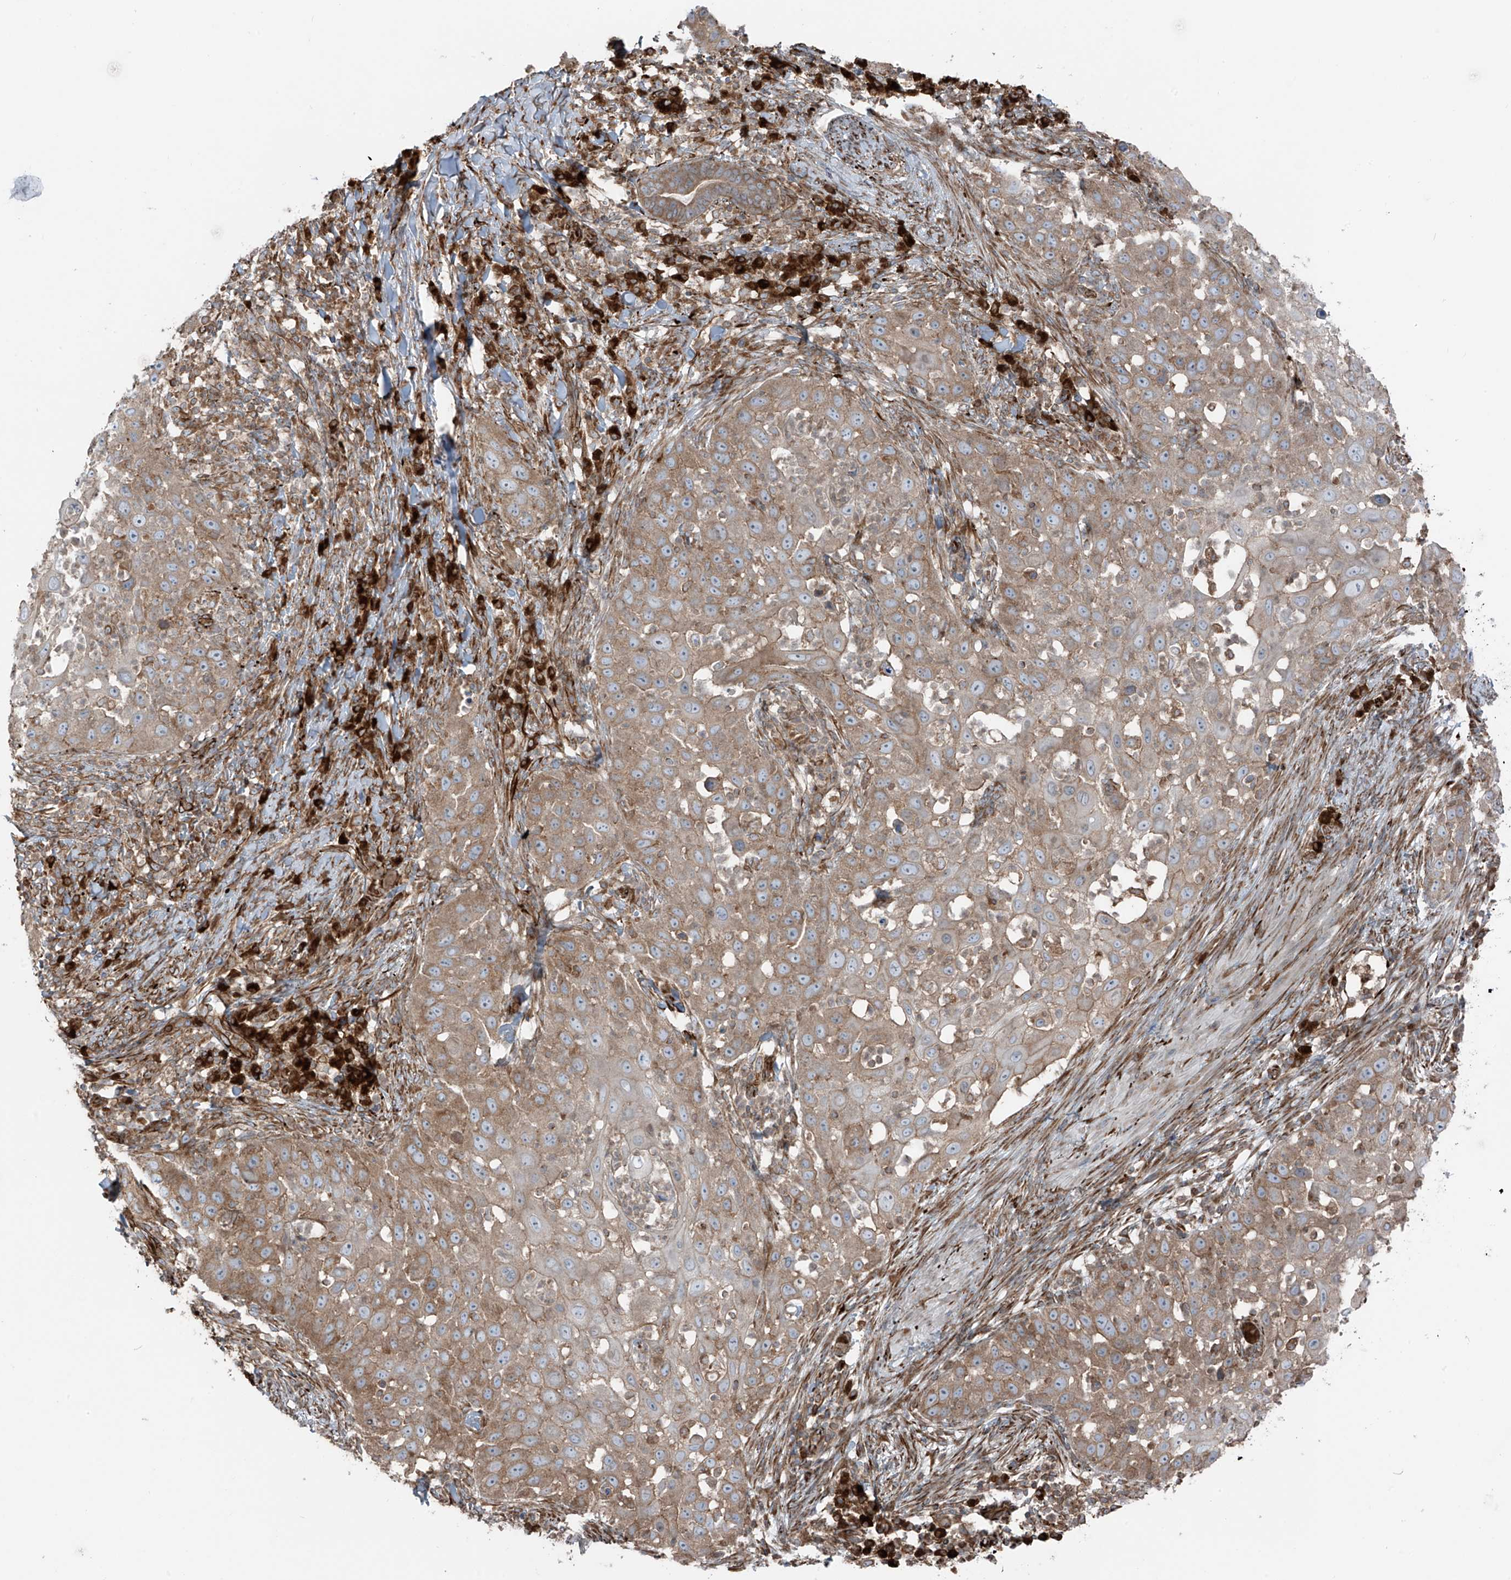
{"staining": {"intensity": "moderate", "quantity": ">75%", "location": "cytoplasmic/membranous"}, "tissue": "skin cancer", "cell_type": "Tumor cells", "image_type": "cancer", "snomed": [{"axis": "morphology", "description": "Squamous cell carcinoma, NOS"}, {"axis": "topography", "description": "Skin"}], "caption": "Skin cancer stained with DAB (3,3'-diaminobenzidine) immunohistochemistry (IHC) exhibits medium levels of moderate cytoplasmic/membranous expression in about >75% of tumor cells.", "gene": "ERLEC1", "patient": {"sex": "female", "age": 44}}